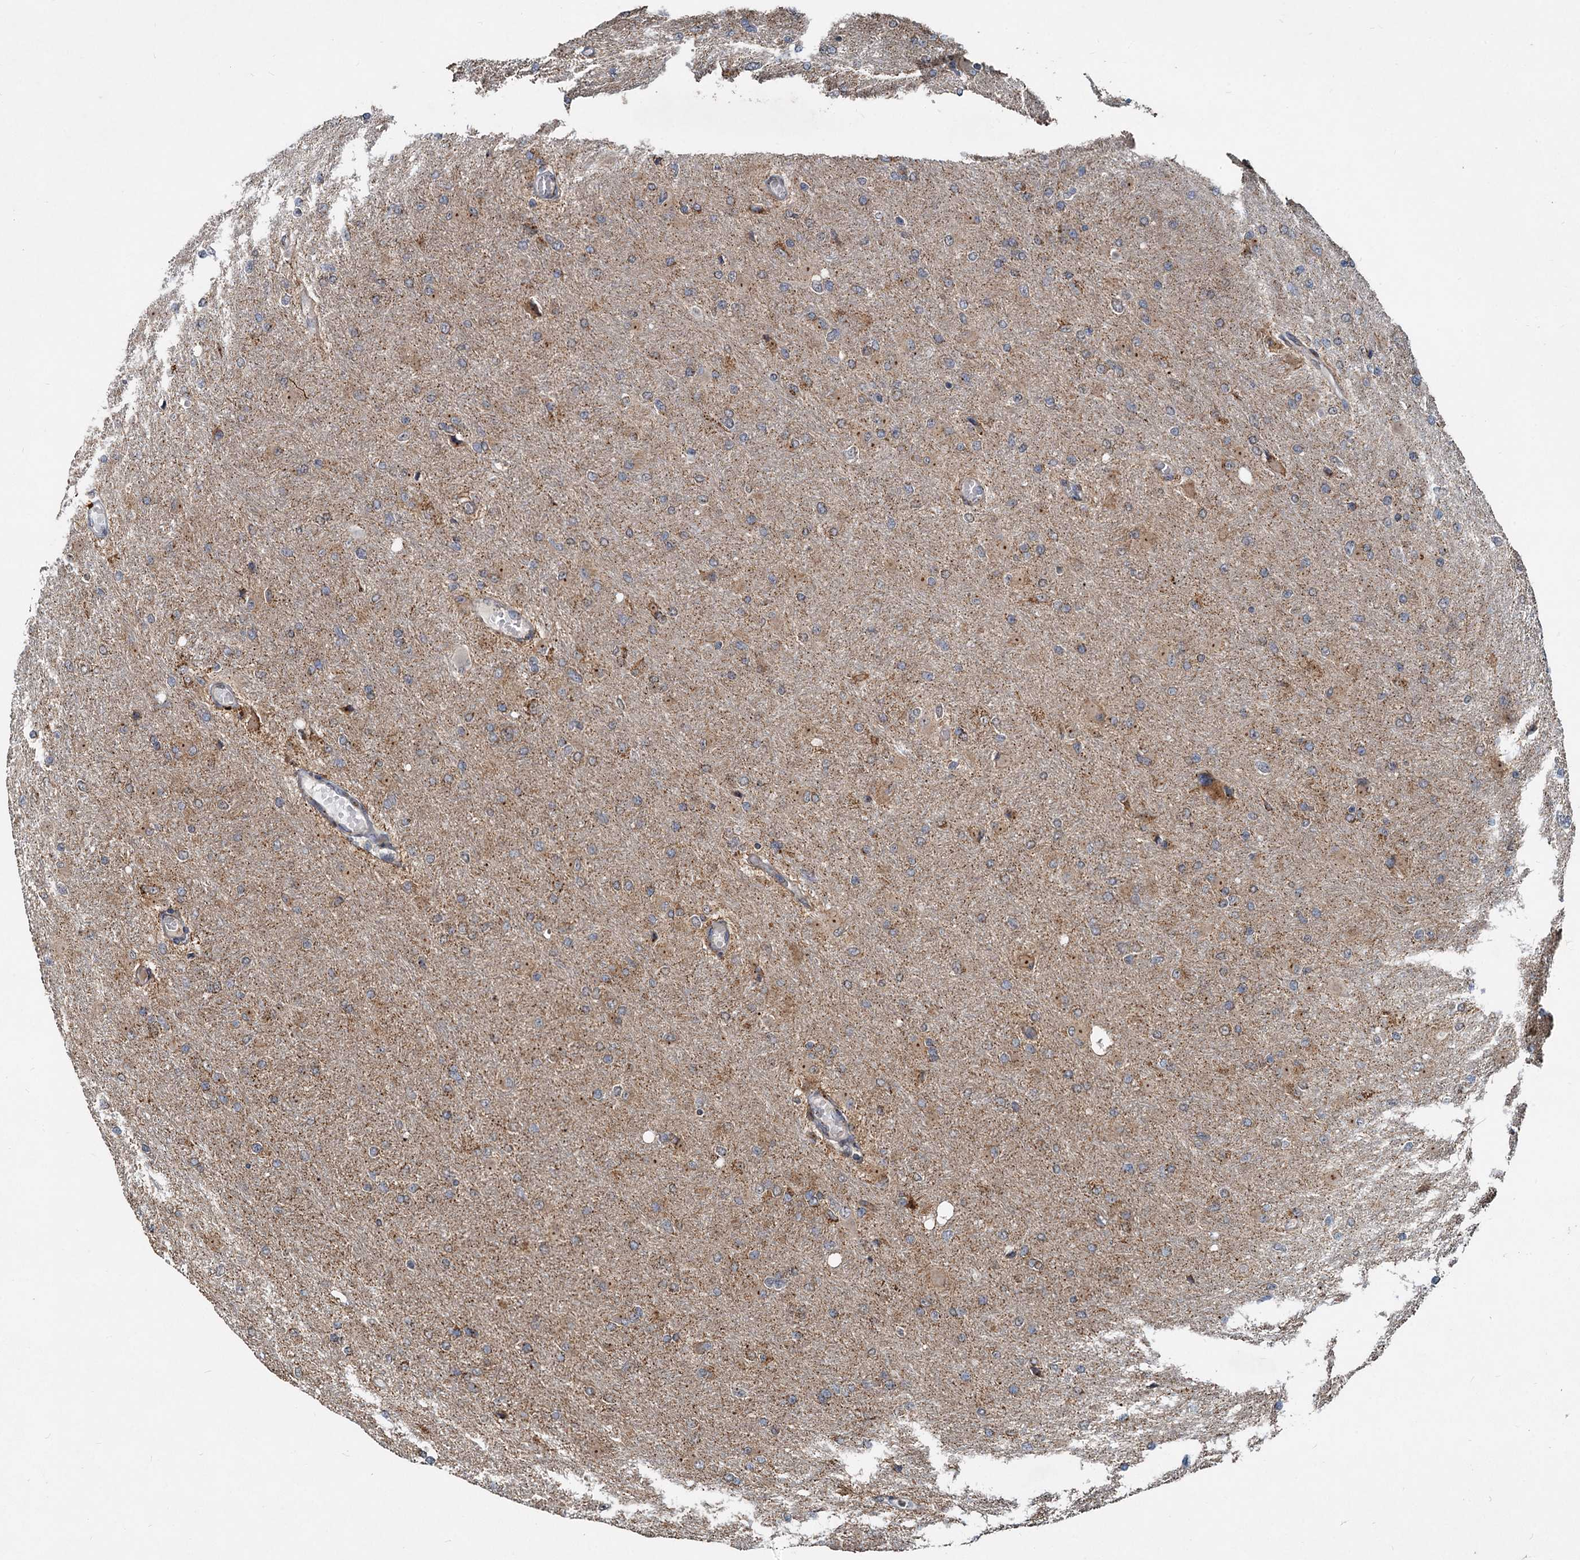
{"staining": {"intensity": "moderate", "quantity": "<25%", "location": "cytoplasmic/membranous"}, "tissue": "glioma", "cell_type": "Tumor cells", "image_type": "cancer", "snomed": [{"axis": "morphology", "description": "Glioma, malignant, High grade"}, {"axis": "topography", "description": "Cerebral cortex"}], "caption": "Tumor cells display low levels of moderate cytoplasmic/membranous staining in approximately <25% of cells in malignant high-grade glioma.", "gene": "CEP68", "patient": {"sex": "female", "age": 36}}